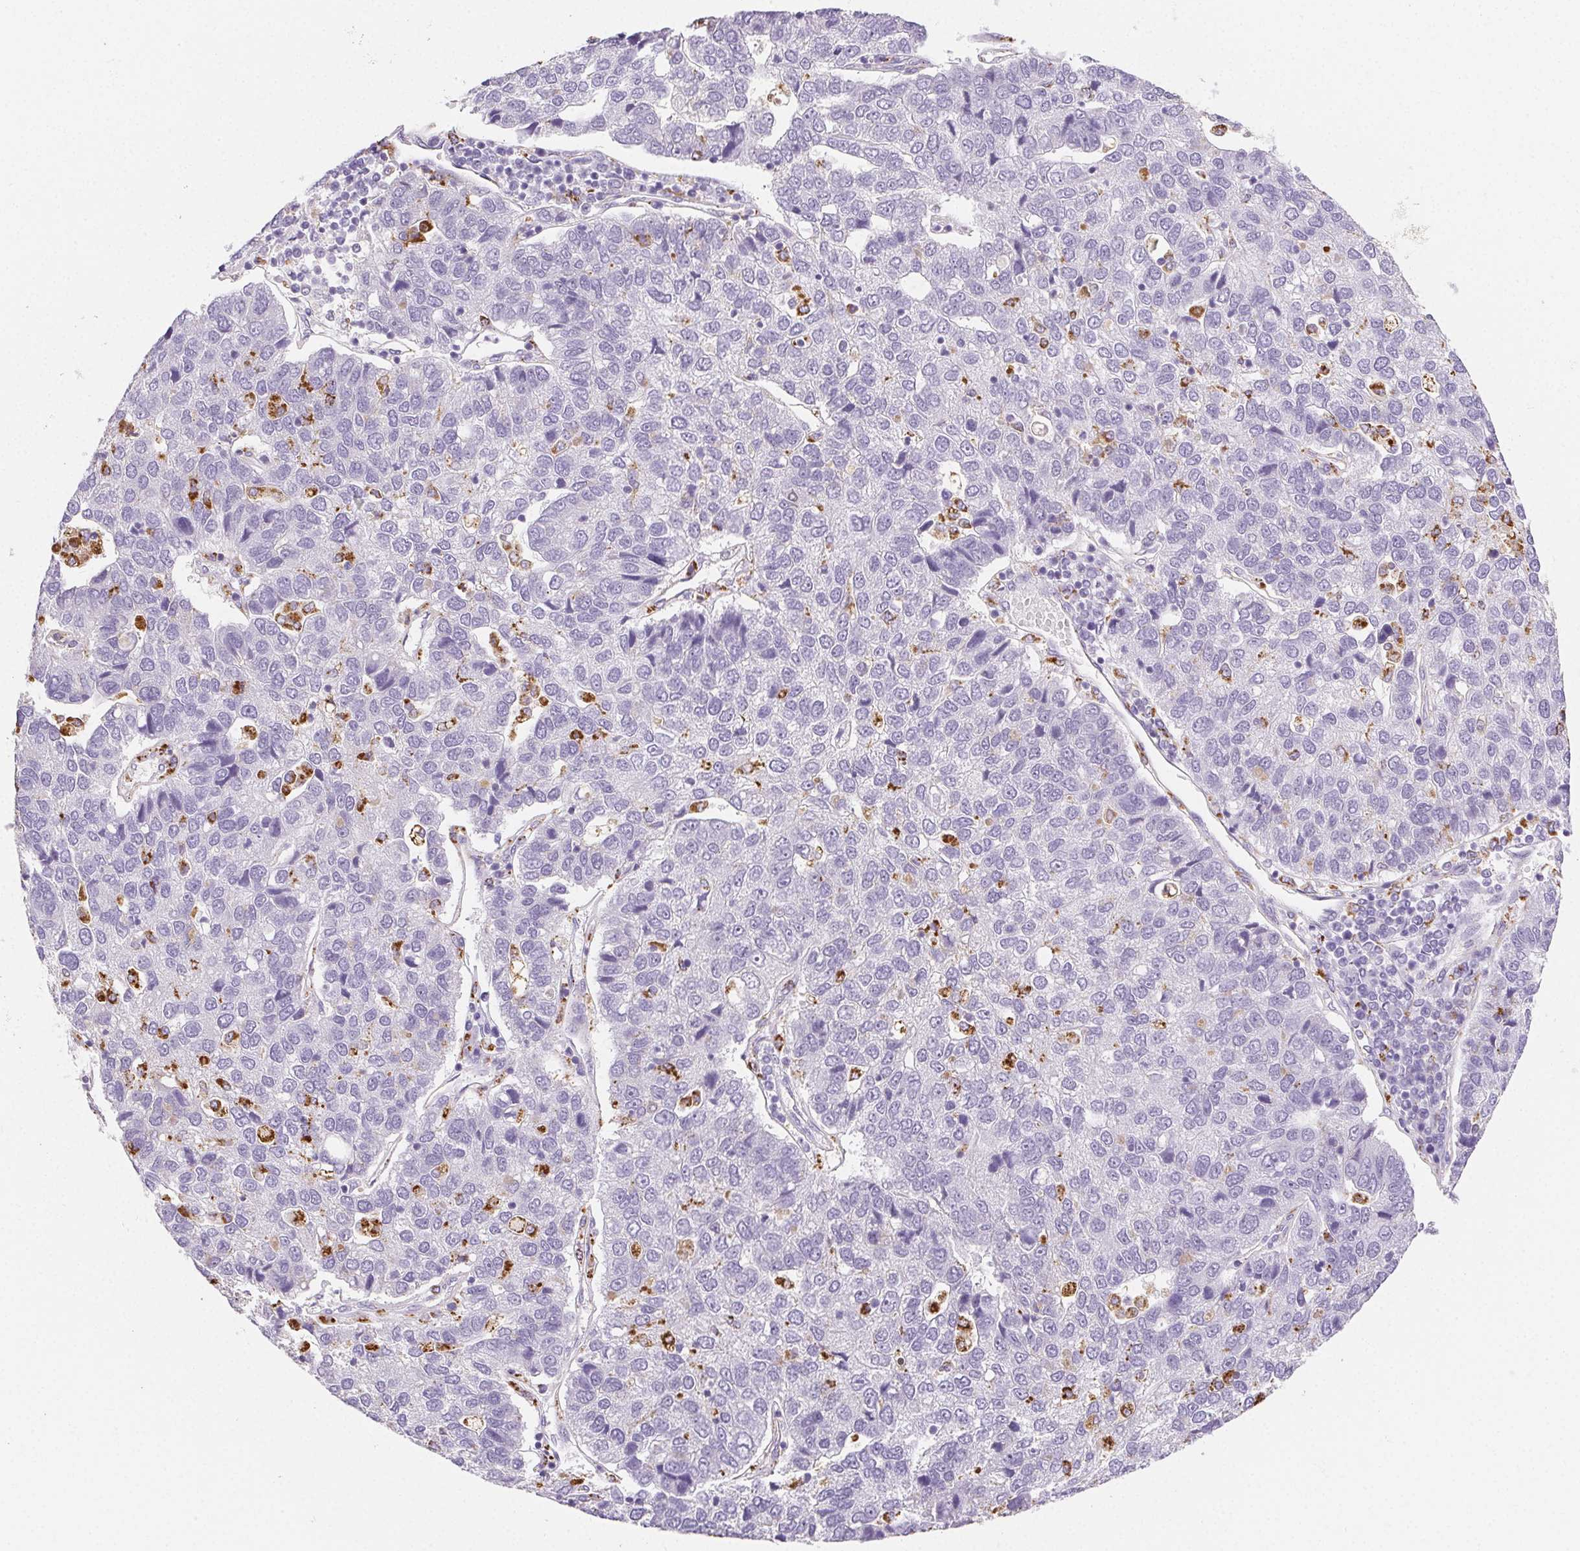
{"staining": {"intensity": "negative", "quantity": "none", "location": "none"}, "tissue": "pancreatic cancer", "cell_type": "Tumor cells", "image_type": "cancer", "snomed": [{"axis": "morphology", "description": "Adenocarcinoma, NOS"}, {"axis": "topography", "description": "Pancreas"}], "caption": "IHC of pancreatic cancer demonstrates no positivity in tumor cells. (Brightfield microscopy of DAB immunohistochemistry (IHC) at high magnification).", "gene": "LIPA", "patient": {"sex": "female", "age": 61}}